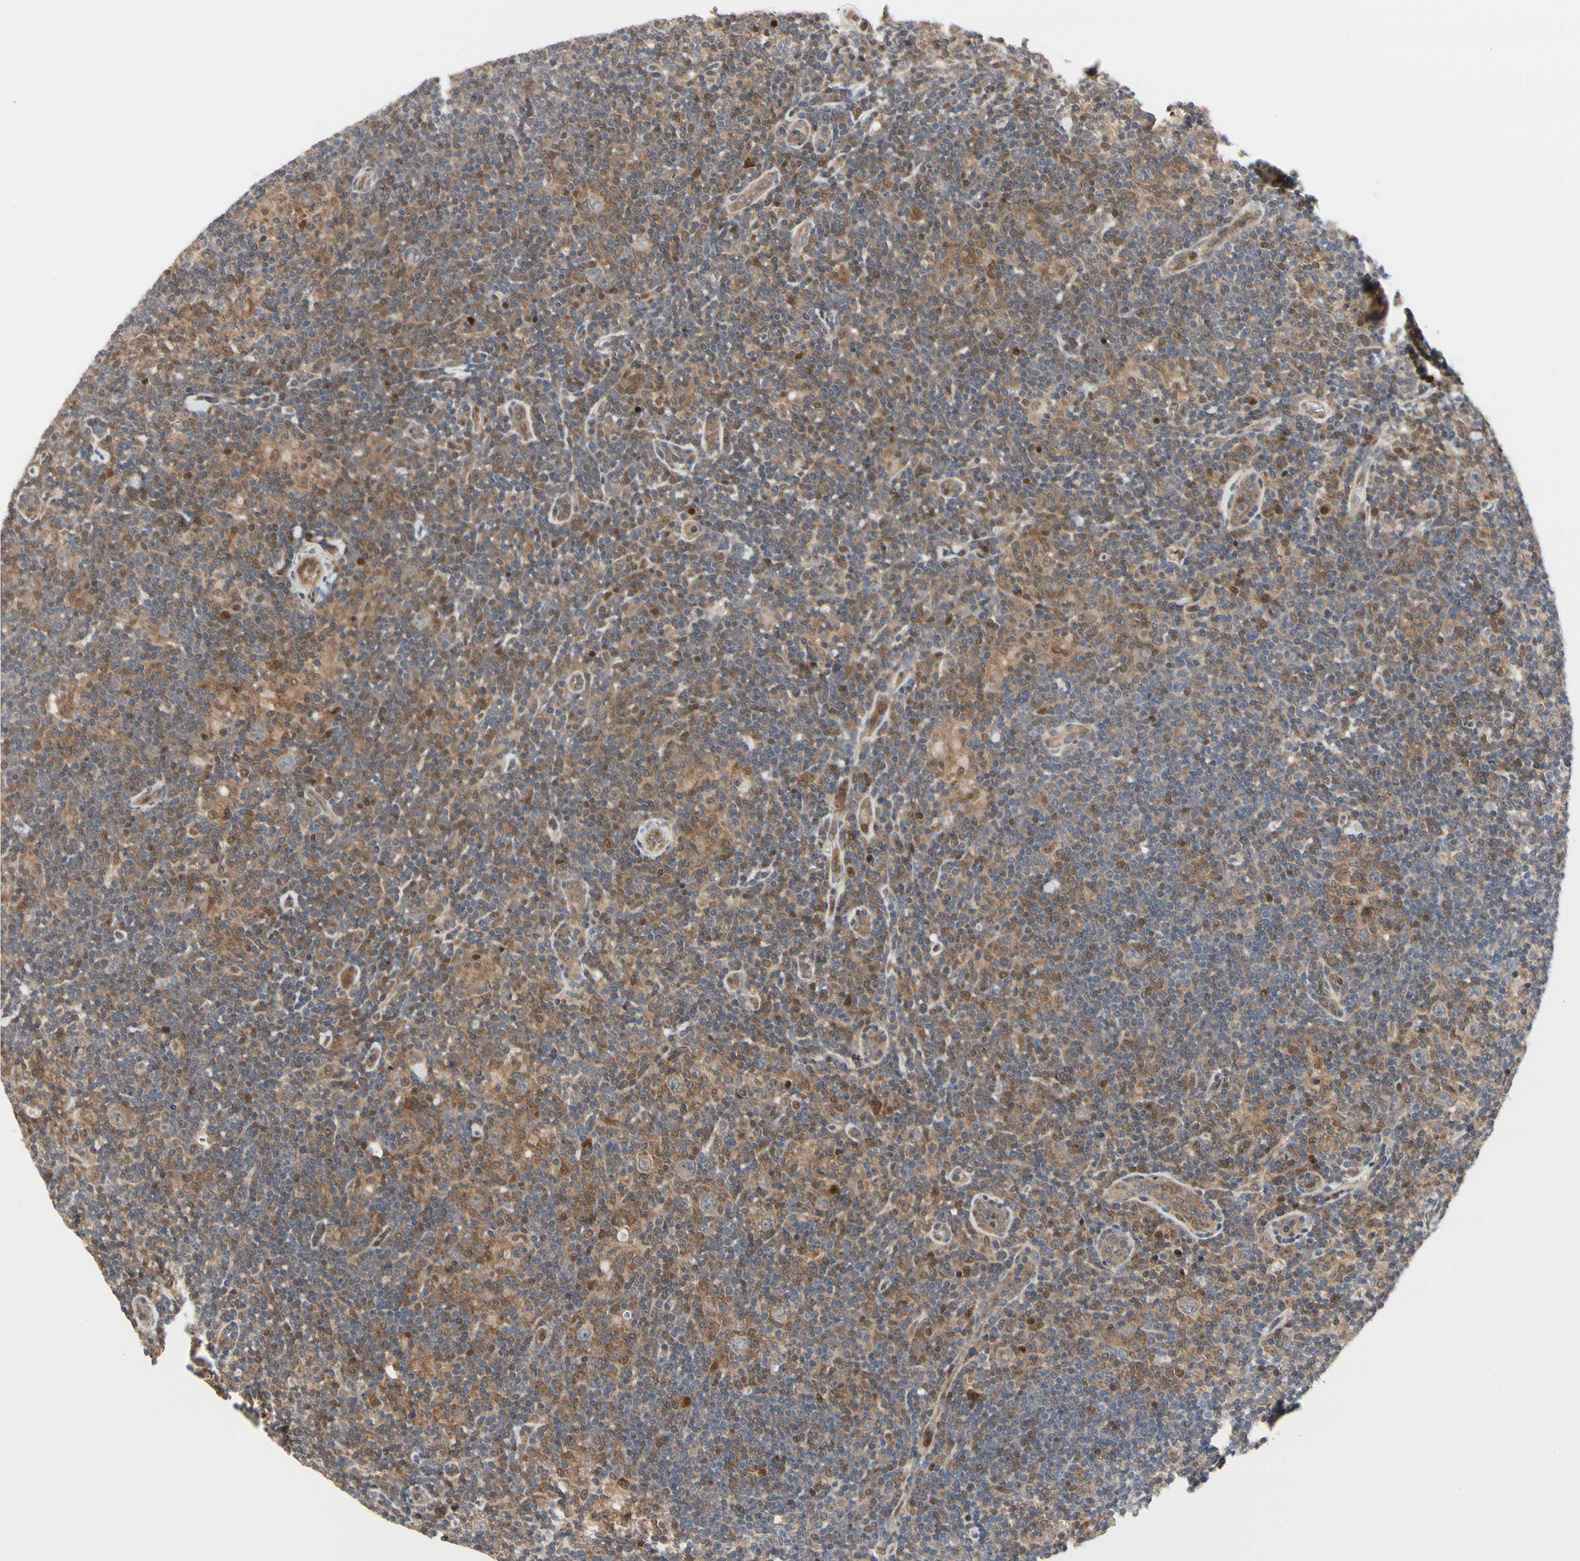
{"staining": {"intensity": "moderate", "quantity": ">75%", "location": "cytoplasmic/membranous"}, "tissue": "lymphoma", "cell_type": "Tumor cells", "image_type": "cancer", "snomed": [{"axis": "morphology", "description": "Hodgkin's disease, NOS"}, {"axis": "topography", "description": "Lymph node"}], "caption": "About >75% of tumor cells in human Hodgkin's disease show moderate cytoplasmic/membranous protein expression as visualized by brown immunohistochemical staining.", "gene": "CDK5", "patient": {"sex": "female", "age": 57}}